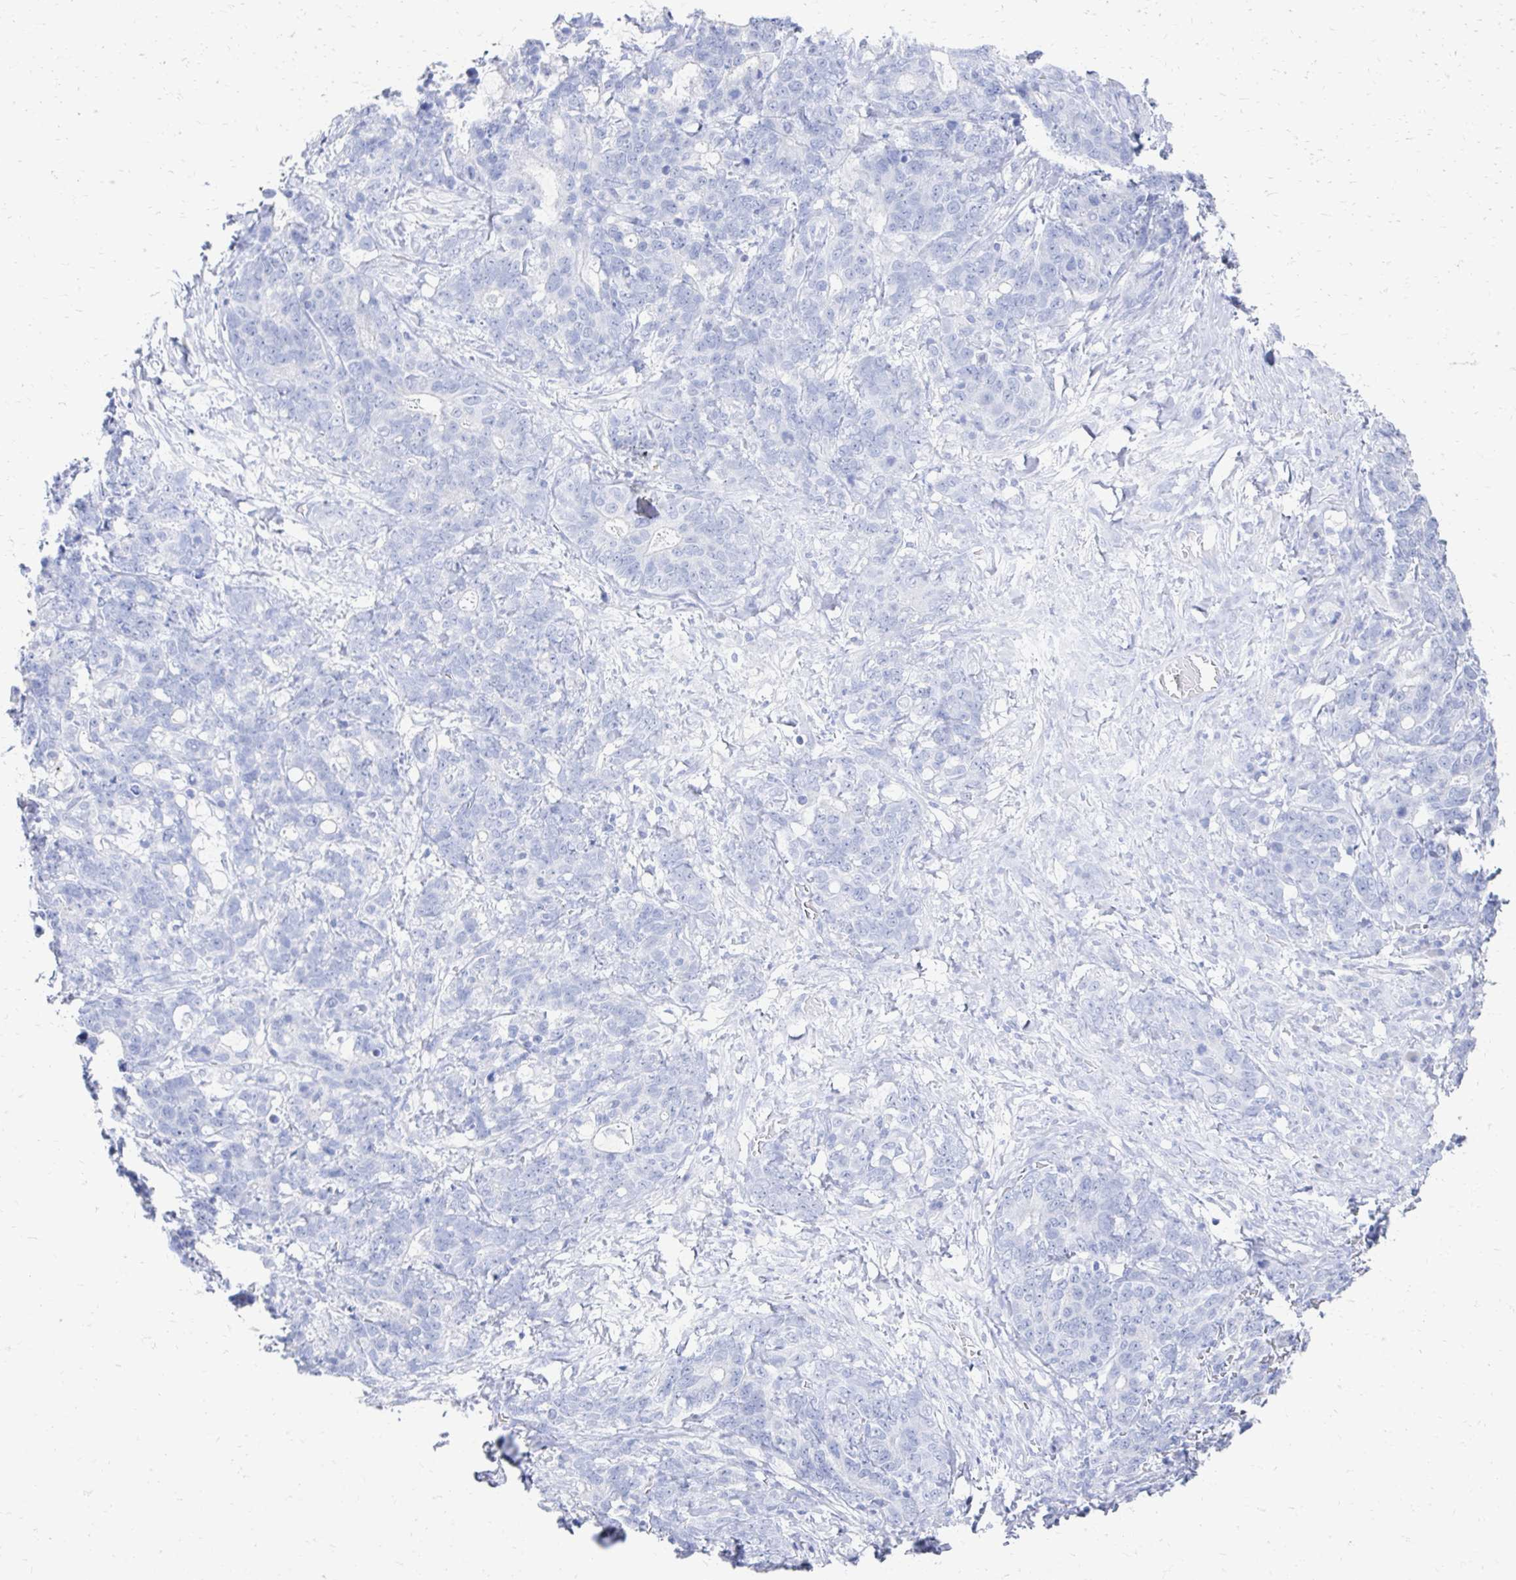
{"staining": {"intensity": "negative", "quantity": "none", "location": "none"}, "tissue": "stomach cancer", "cell_type": "Tumor cells", "image_type": "cancer", "snomed": [{"axis": "morphology", "description": "Normal tissue, NOS"}, {"axis": "morphology", "description": "Adenocarcinoma, NOS"}, {"axis": "topography", "description": "Stomach"}], "caption": "Image shows no protein staining in tumor cells of stomach cancer tissue. (Stains: DAB immunohistochemistry with hematoxylin counter stain, Microscopy: brightfield microscopy at high magnification).", "gene": "CST6", "patient": {"sex": "female", "age": 64}}